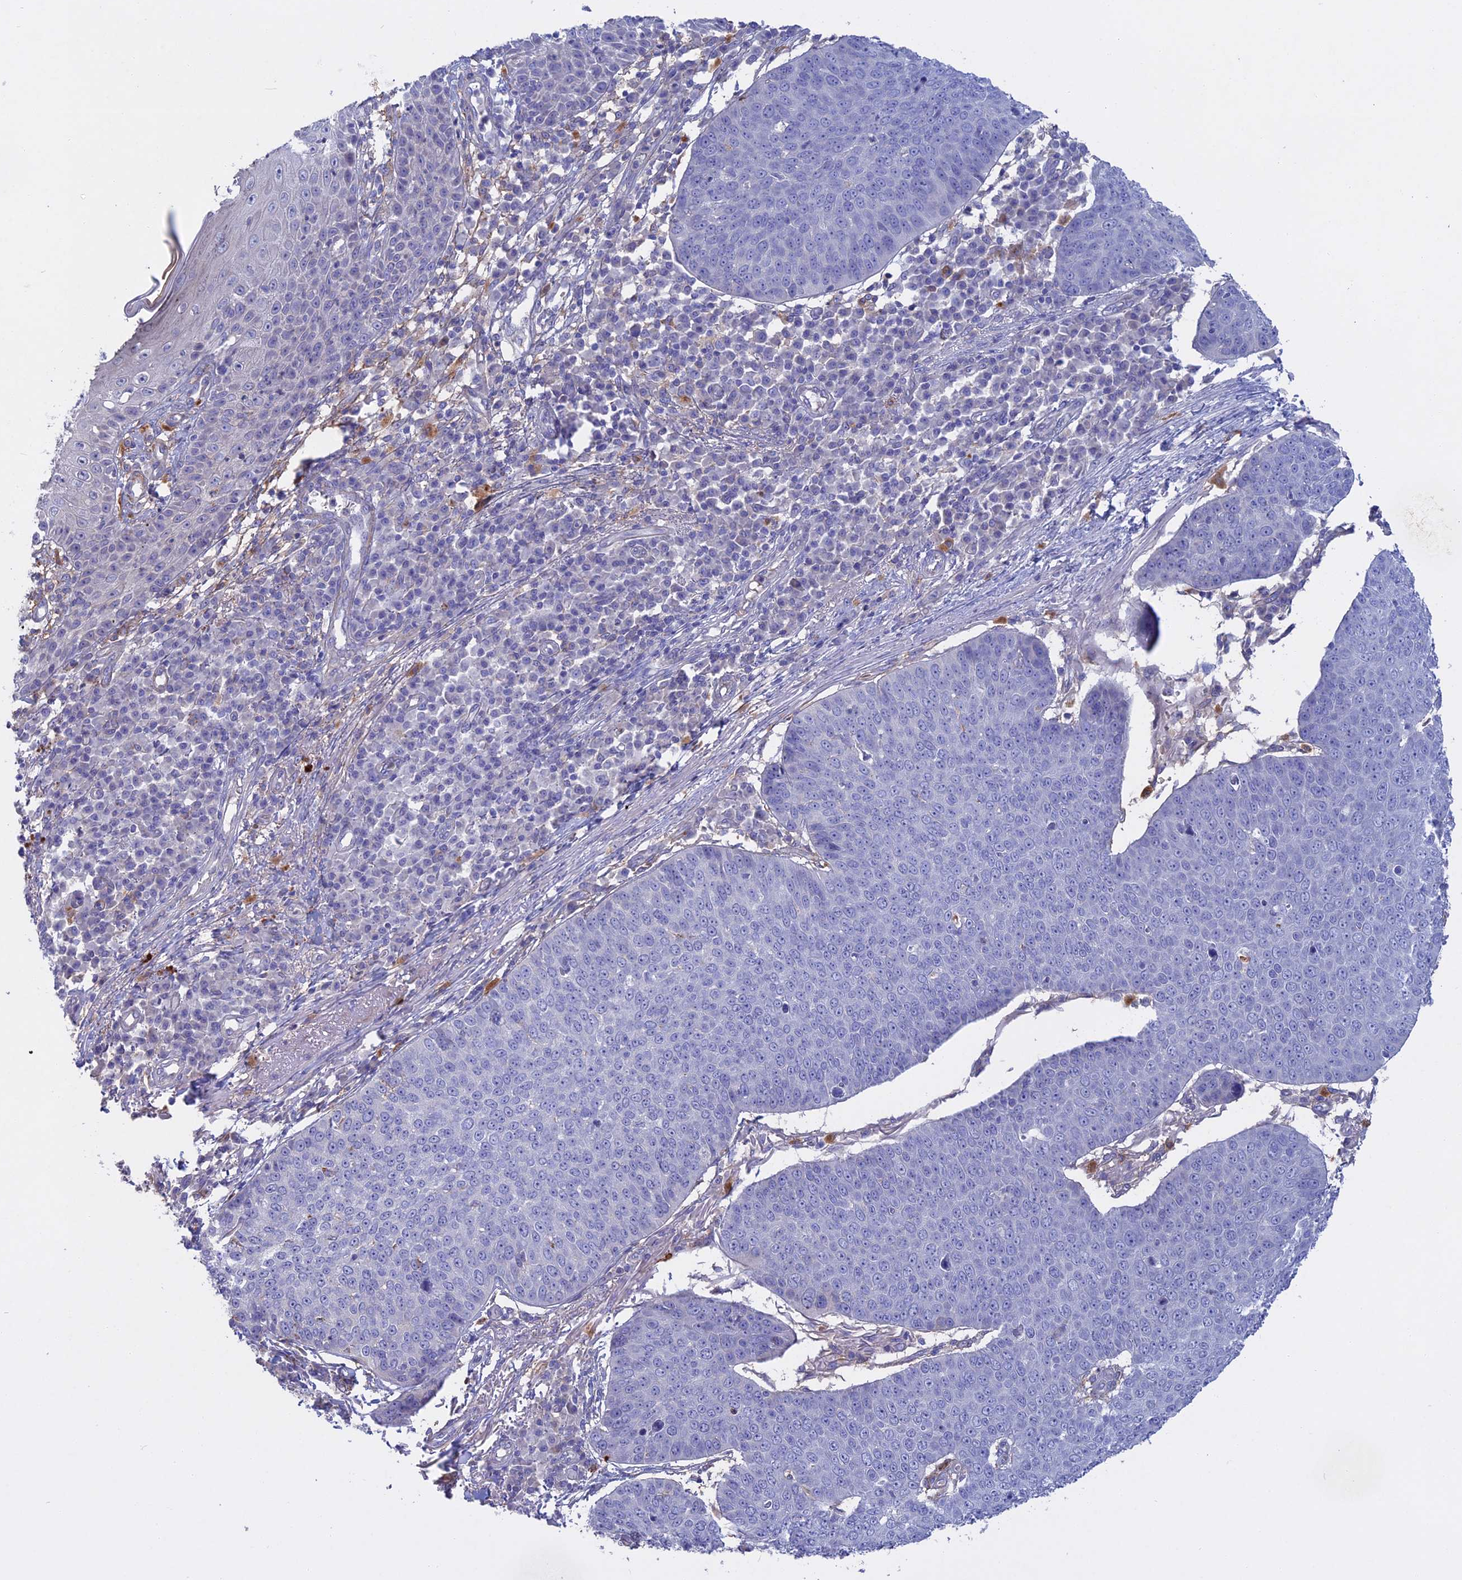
{"staining": {"intensity": "negative", "quantity": "none", "location": "none"}, "tissue": "skin cancer", "cell_type": "Tumor cells", "image_type": "cancer", "snomed": [{"axis": "morphology", "description": "Squamous cell carcinoma, NOS"}, {"axis": "topography", "description": "Skin"}], "caption": "The image reveals no staining of tumor cells in skin squamous cell carcinoma.", "gene": "SLC2A6", "patient": {"sex": "male", "age": 71}}